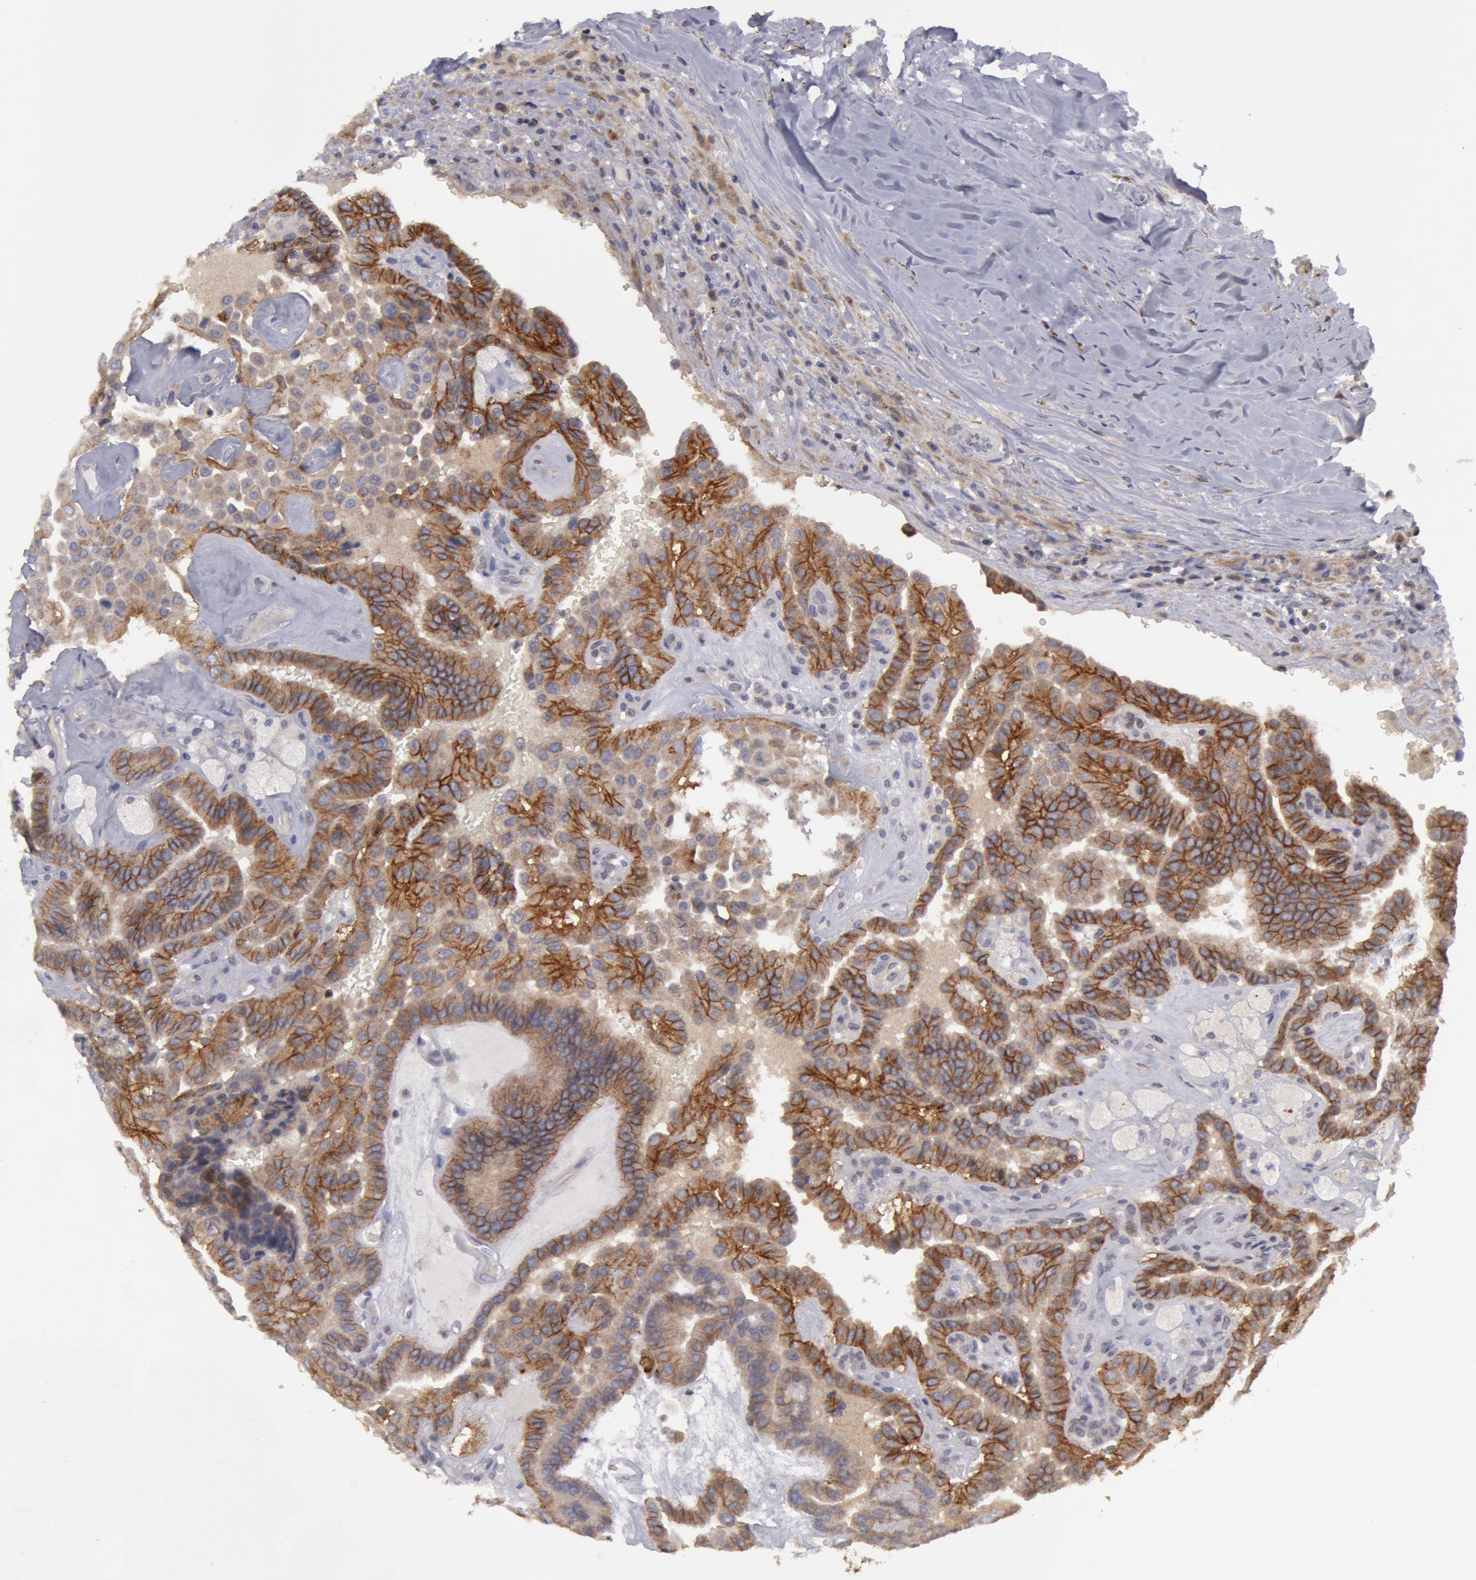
{"staining": {"intensity": "moderate", "quantity": ">75%", "location": "cytoplasmic/membranous"}, "tissue": "thyroid cancer", "cell_type": "Tumor cells", "image_type": "cancer", "snomed": [{"axis": "morphology", "description": "Papillary adenocarcinoma, NOS"}, {"axis": "topography", "description": "Thyroid gland"}], "caption": "The histopathology image shows a brown stain indicating the presence of a protein in the cytoplasmic/membranous of tumor cells in thyroid cancer. The staining was performed using DAB (3,3'-diaminobenzidine), with brown indicating positive protein expression. Nuclei are stained blue with hematoxylin.", "gene": "ERBB2", "patient": {"sex": "male", "age": 87}}